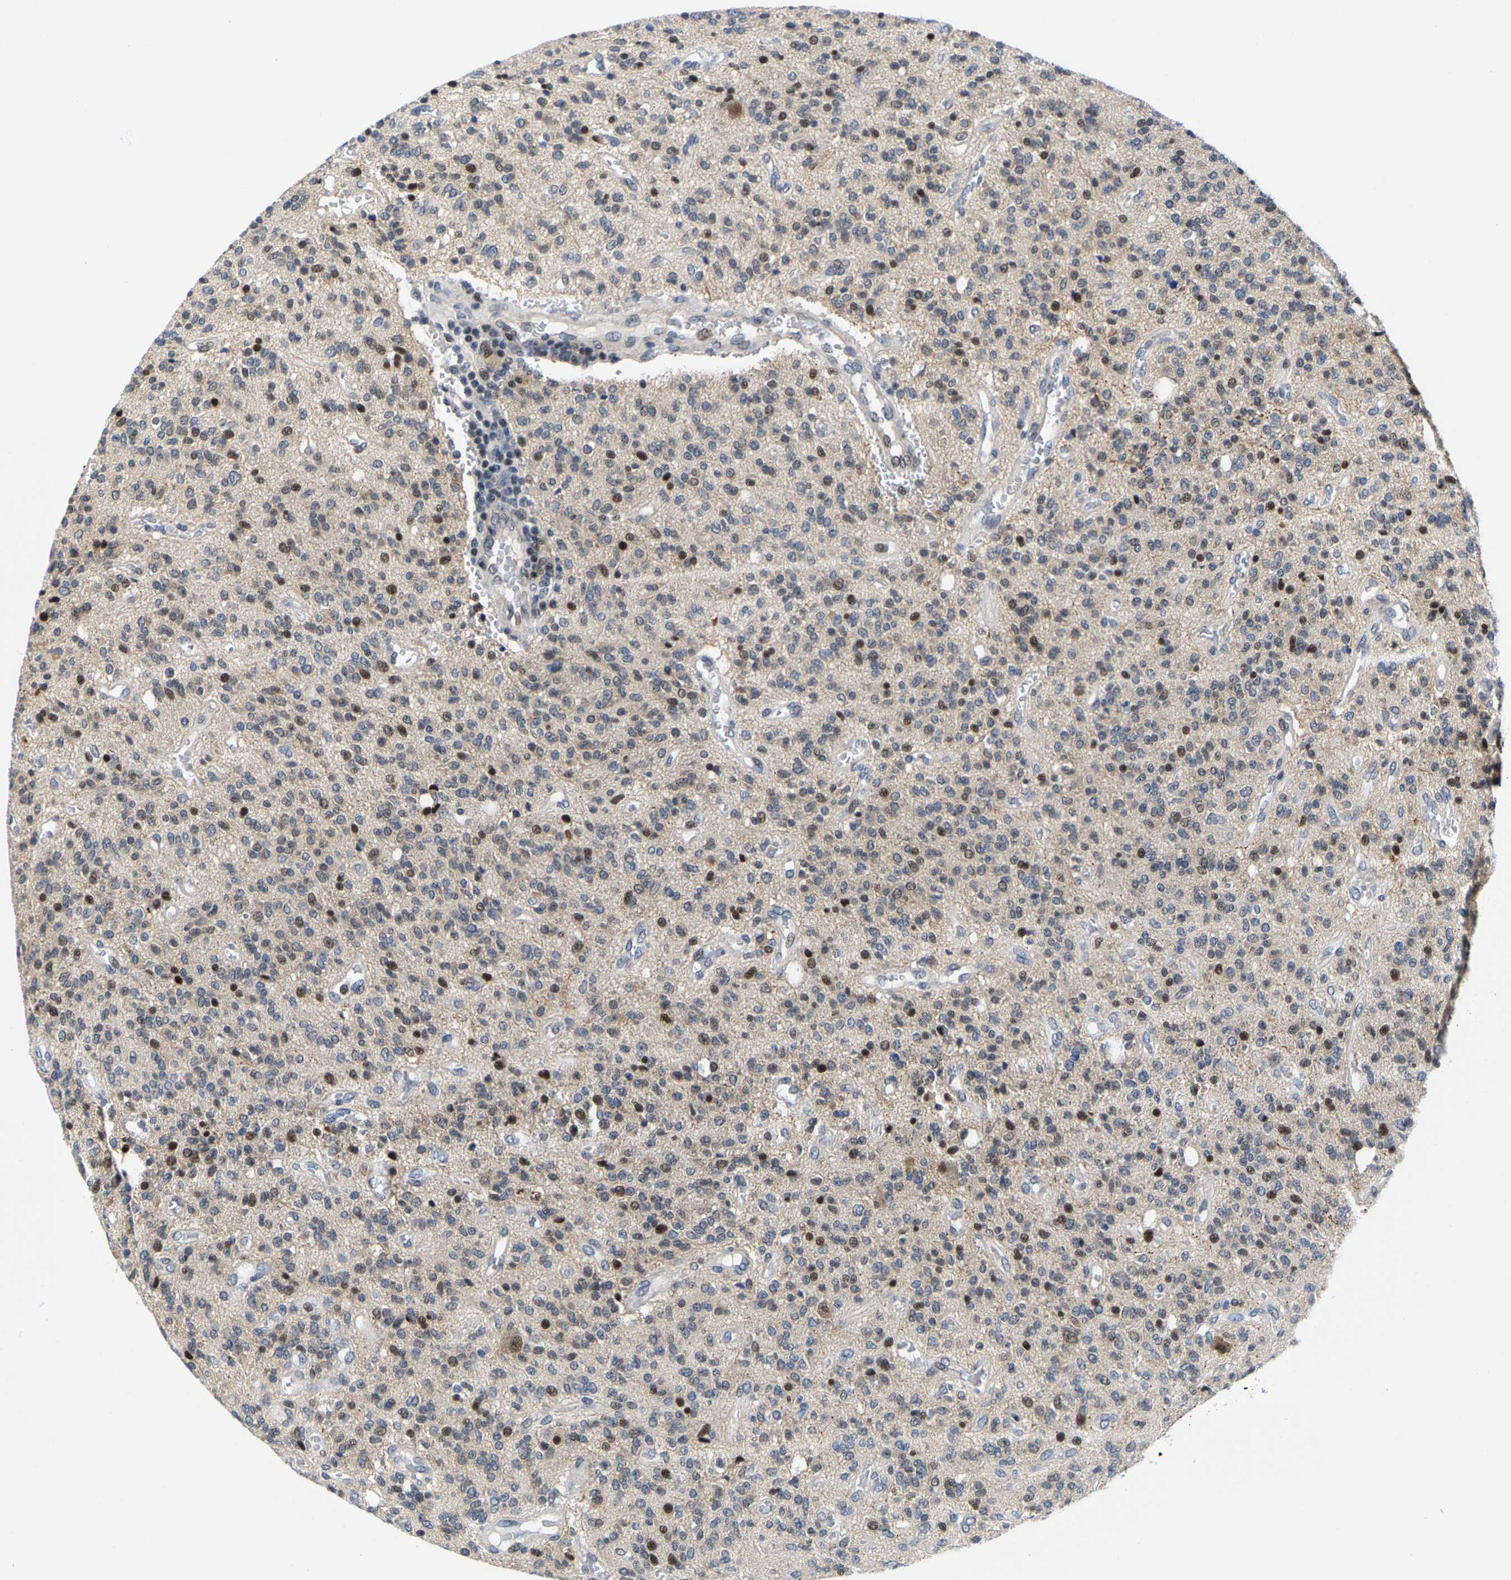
{"staining": {"intensity": "moderate", "quantity": "25%-75%", "location": "nuclear"}, "tissue": "glioma", "cell_type": "Tumor cells", "image_type": "cancer", "snomed": [{"axis": "morphology", "description": "Glioma, malignant, High grade"}, {"axis": "topography", "description": "Brain"}], "caption": "The immunohistochemical stain highlights moderate nuclear expression in tumor cells of malignant high-grade glioma tissue. (DAB IHC with brightfield microscopy, high magnification).", "gene": "GTPBP10", "patient": {"sex": "male", "age": 34}}